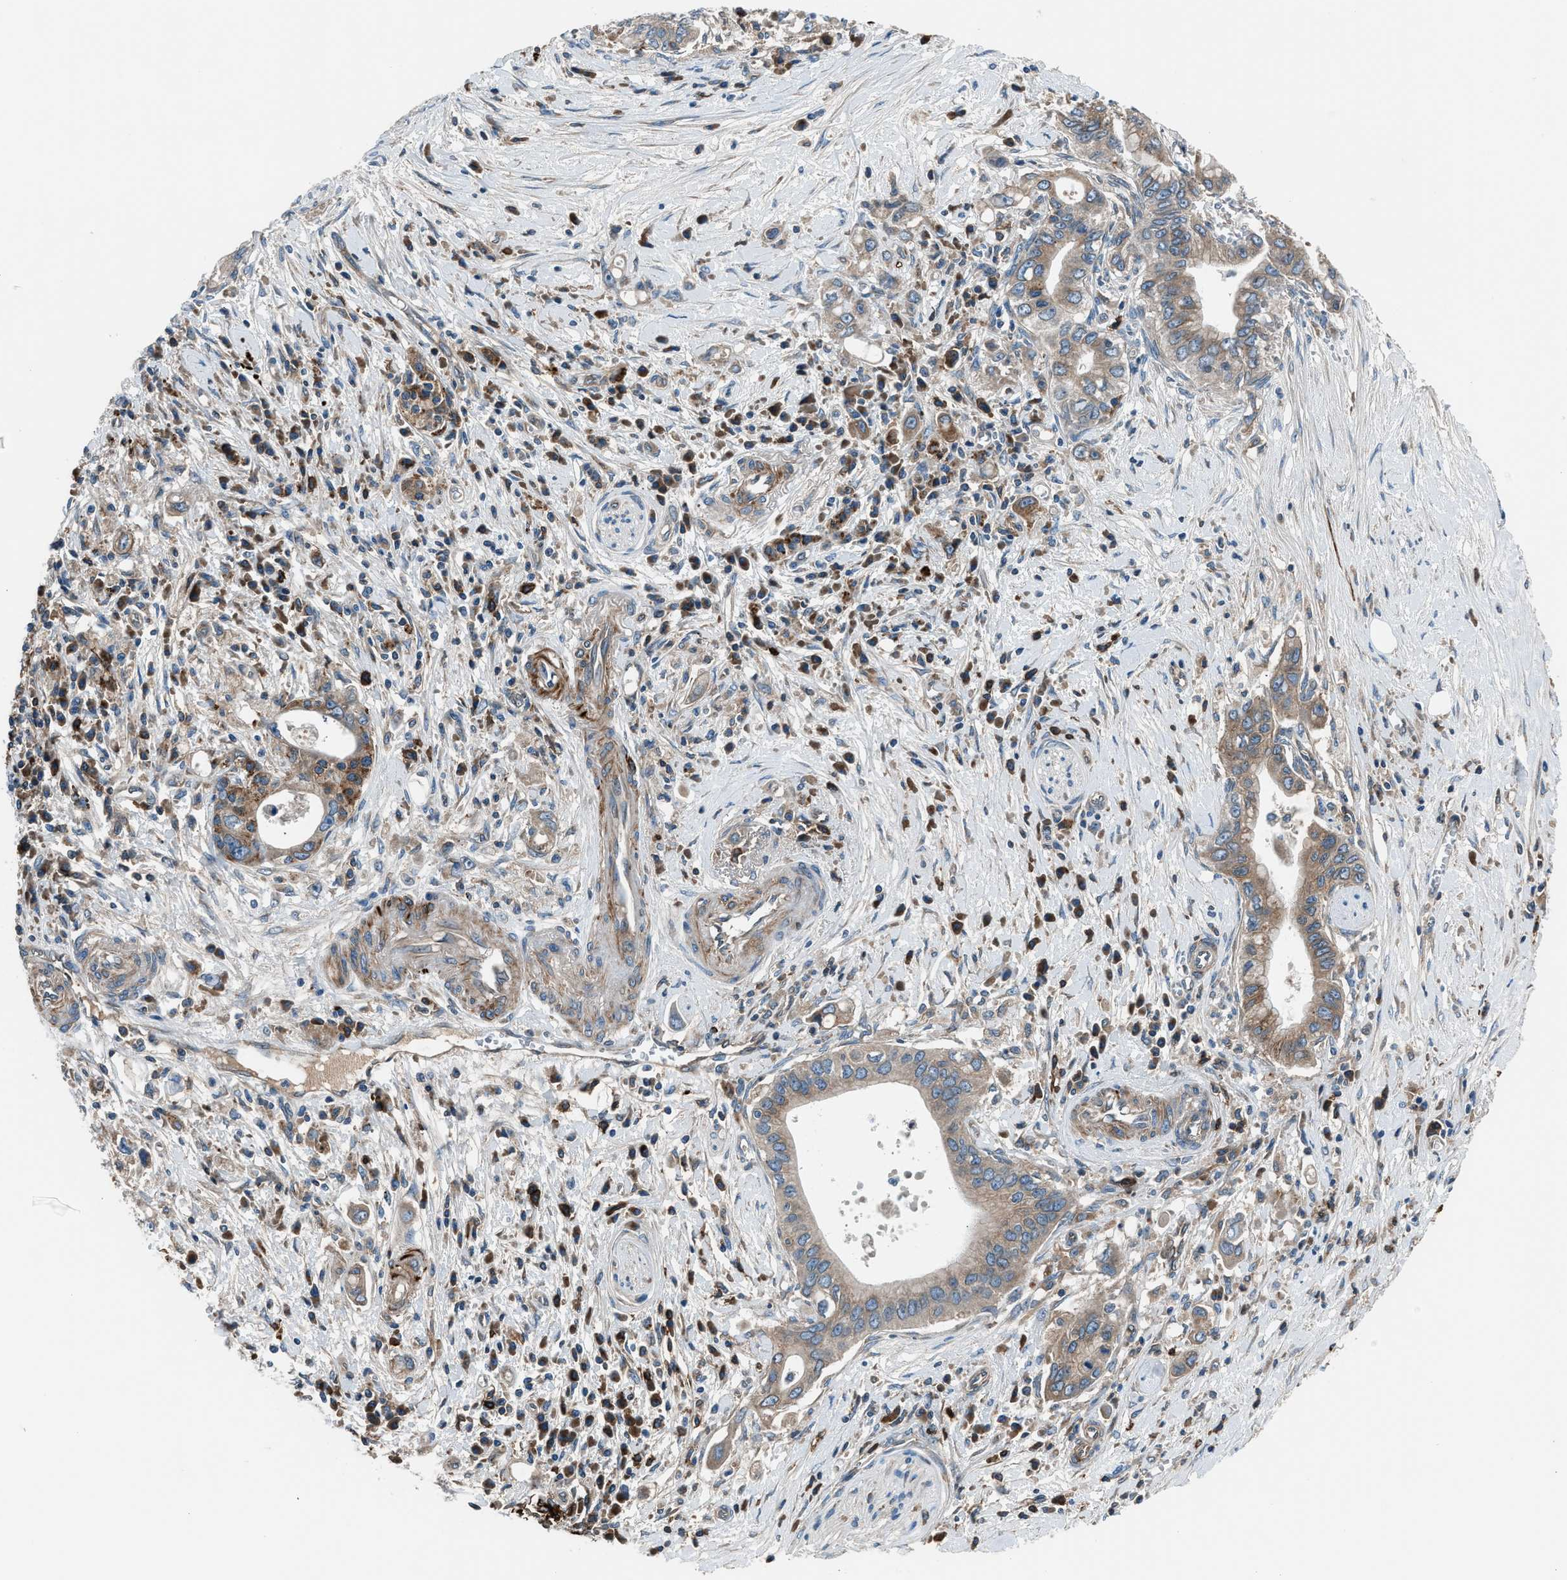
{"staining": {"intensity": "moderate", "quantity": ">75%", "location": "cytoplasmic/membranous"}, "tissue": "pancreatic cancer", "cell_type": "Tumor cells", "image_type": "cancer", "snomed": [{"axis": "morphology", "description": "Adenocarcinoma, NOS"}, {"axis": "topography", "description": "Pancreas"}], "caption": "Immunohistochemistry staining of adenocarcinoma (pancreatic), which reveals medium levels of moderate cytoplasmic/membranous staining in about >75% of tumor cells indicating moderate cytoplasmic/membranous protein staining. The staining was performed using DAB (3,3'-diaminobenzidine) (brown) for protein detection and nuclei were counterstained in hematoxylin (blue).", "gene": "LMBR1", "patient": {"sex": "female", "age": 73}}